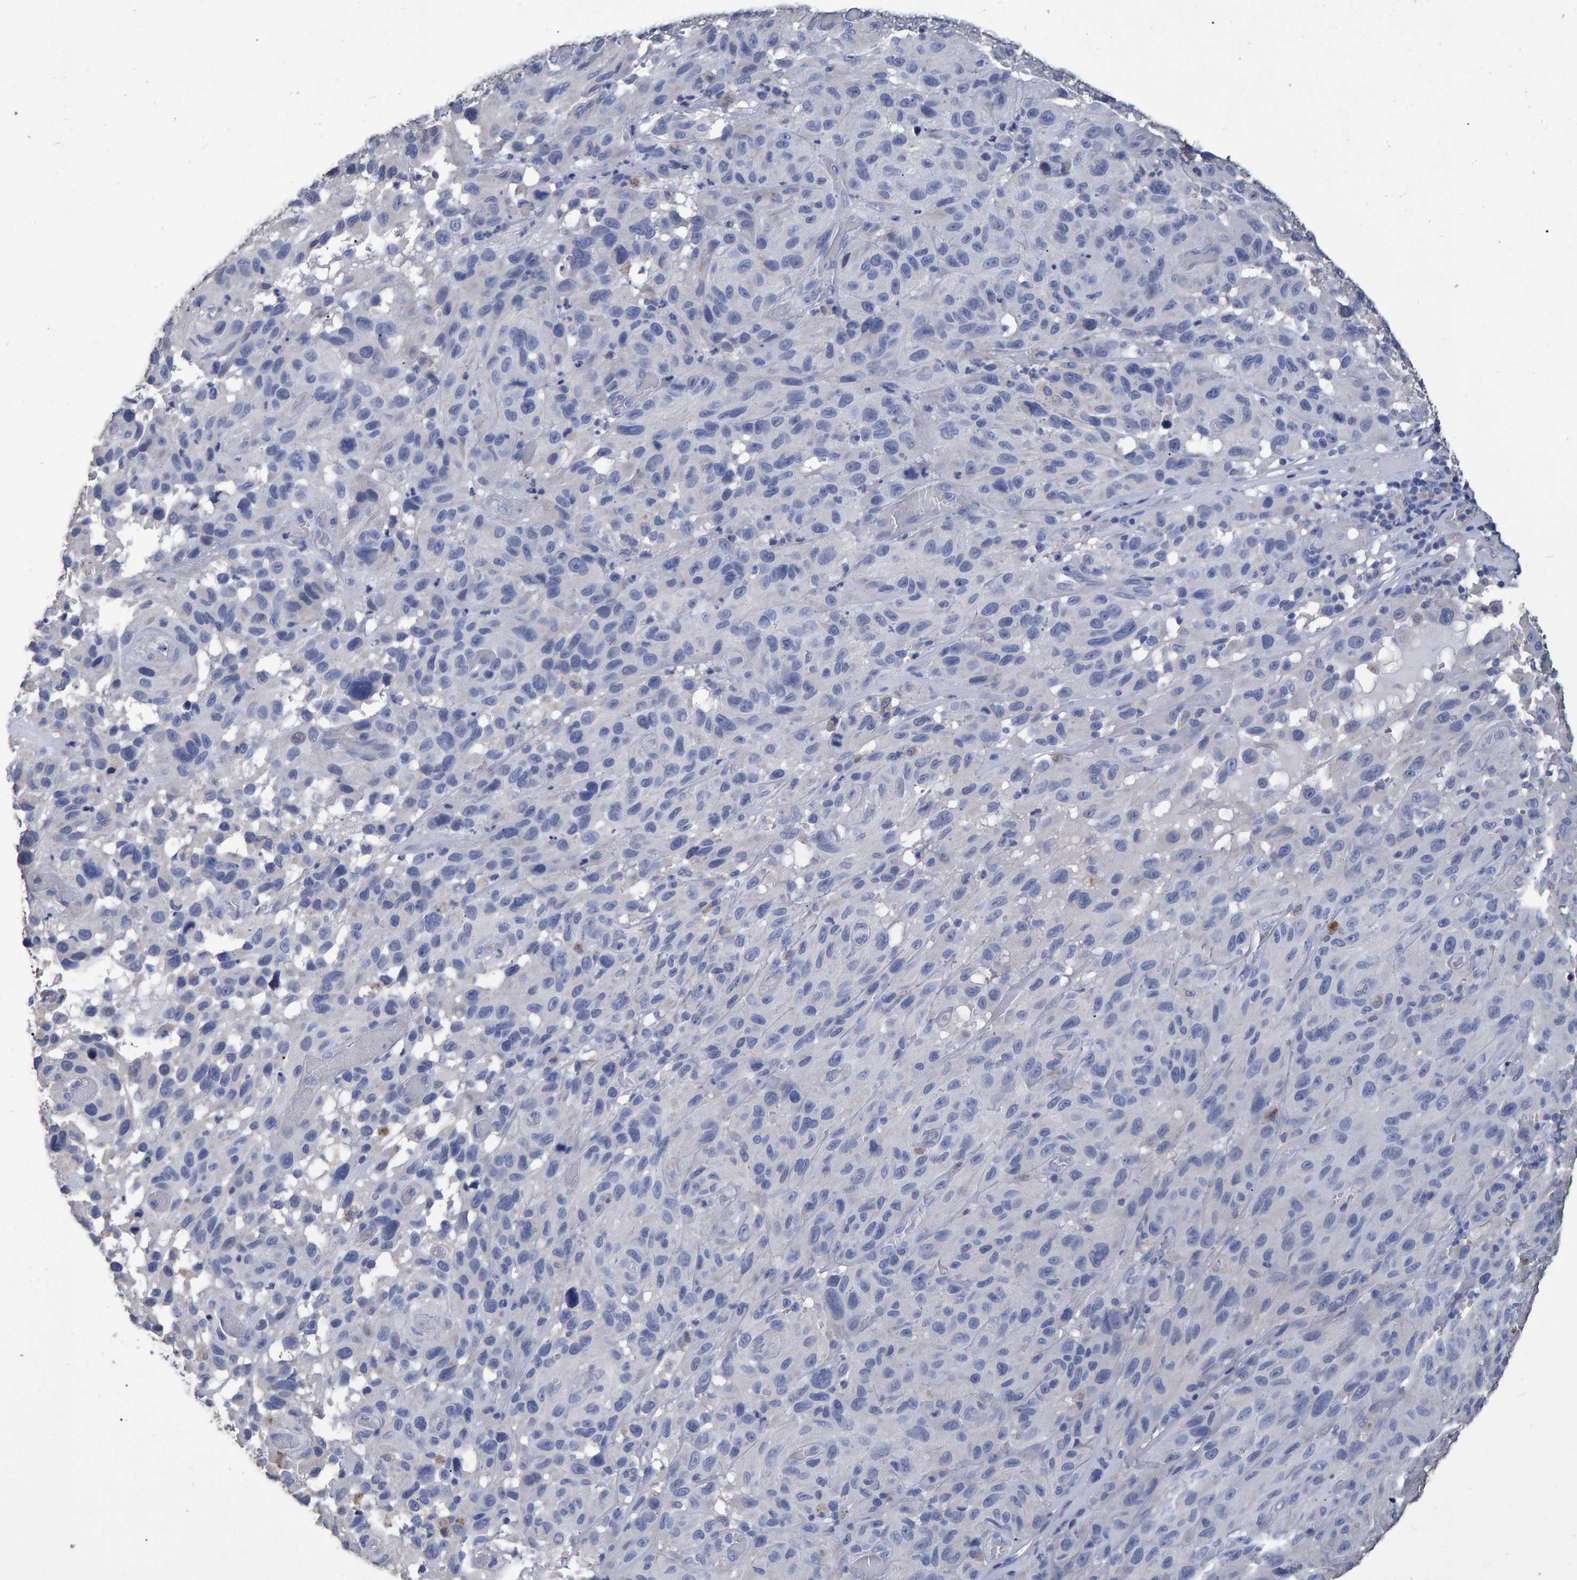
{"staining": {"intensity": "negative", "quantity": "none", "location": "none"}, "tissue": "melanoma", "cell_type": "Tumor cells", "image_type": "cancer", "snomed": [{"axis": "morphology", "description": "Malignant melanoma, NOS"}, {"axis": "topography", "description": "Skin"}], "caption": "High power microscopy image of an IHC image of malignant melanoma, revealing no significant expression in tumor cells.", "gene": "HEMGN", "patient": {"sex": "male", "age": 66}}